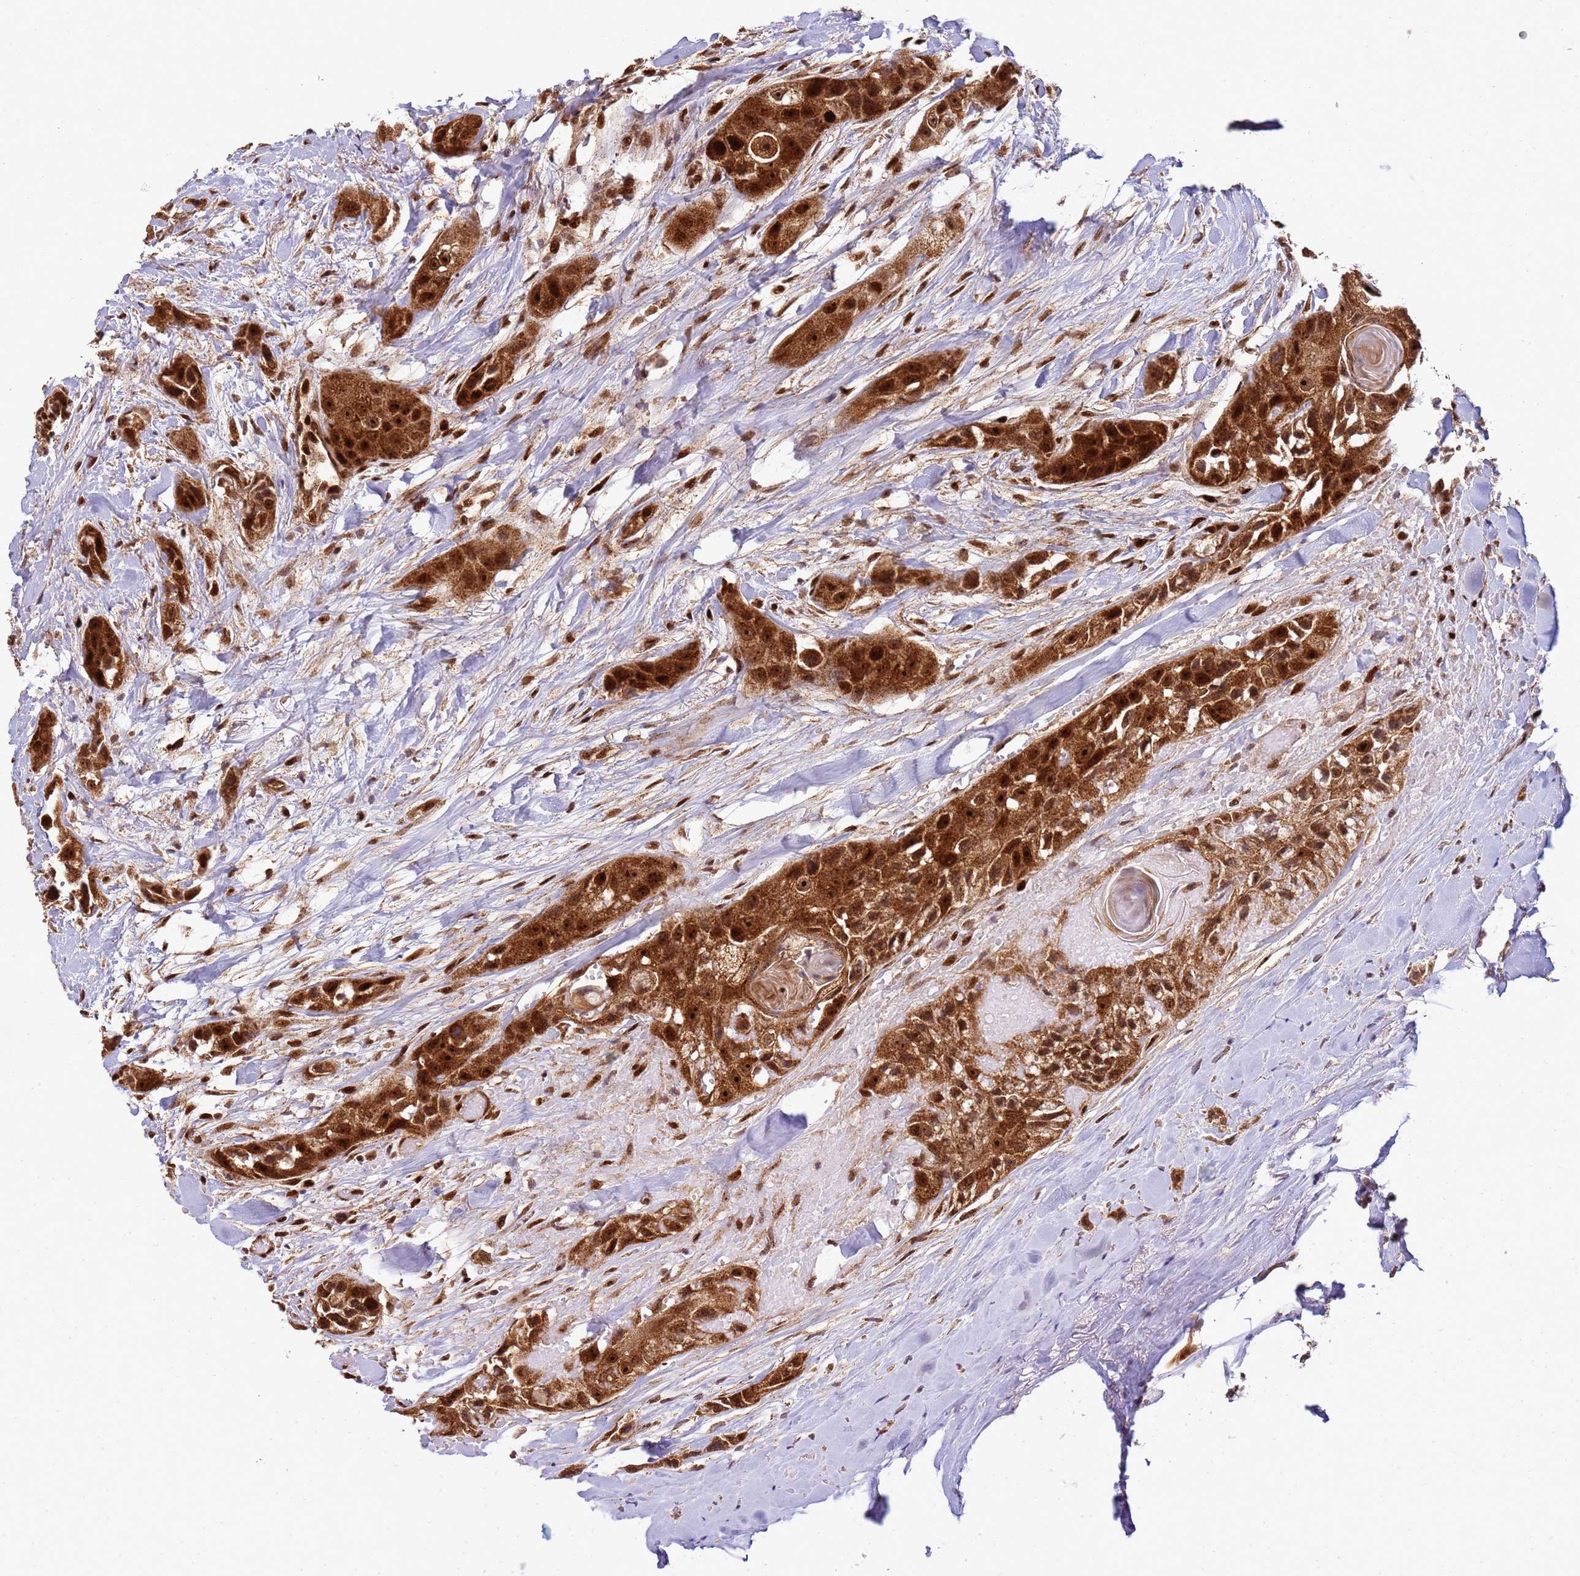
{"staining": {"intensity": "strong", "quantity": ">75%", "location": "cytoplasmic/membranous,nuclear"}, "tissue": "head and neck cancer", "cell_type": "Tumor cells", "image_type": "cancer", "snomed": [{"axis": "morphology", "description": "Normal tissue, NOS"}, {"axis": "morphology", "description": "Squamous cell carcinoma, NOS"}, {"axis": "topography", "description": "Skeletal muscle"}, {"axis": "topography", "description": "Head-Neck"}], "caption": "Tumor cells reveal strong cytoplasmic/membranous and nuclear positivity in about >75% of cells in head and neck squamous cell carcinoma. The protein is shown in brown color, while the nuclei are stained blue.", "gene": "PEX14", "patient": {"sex": "male", "age": 51}}